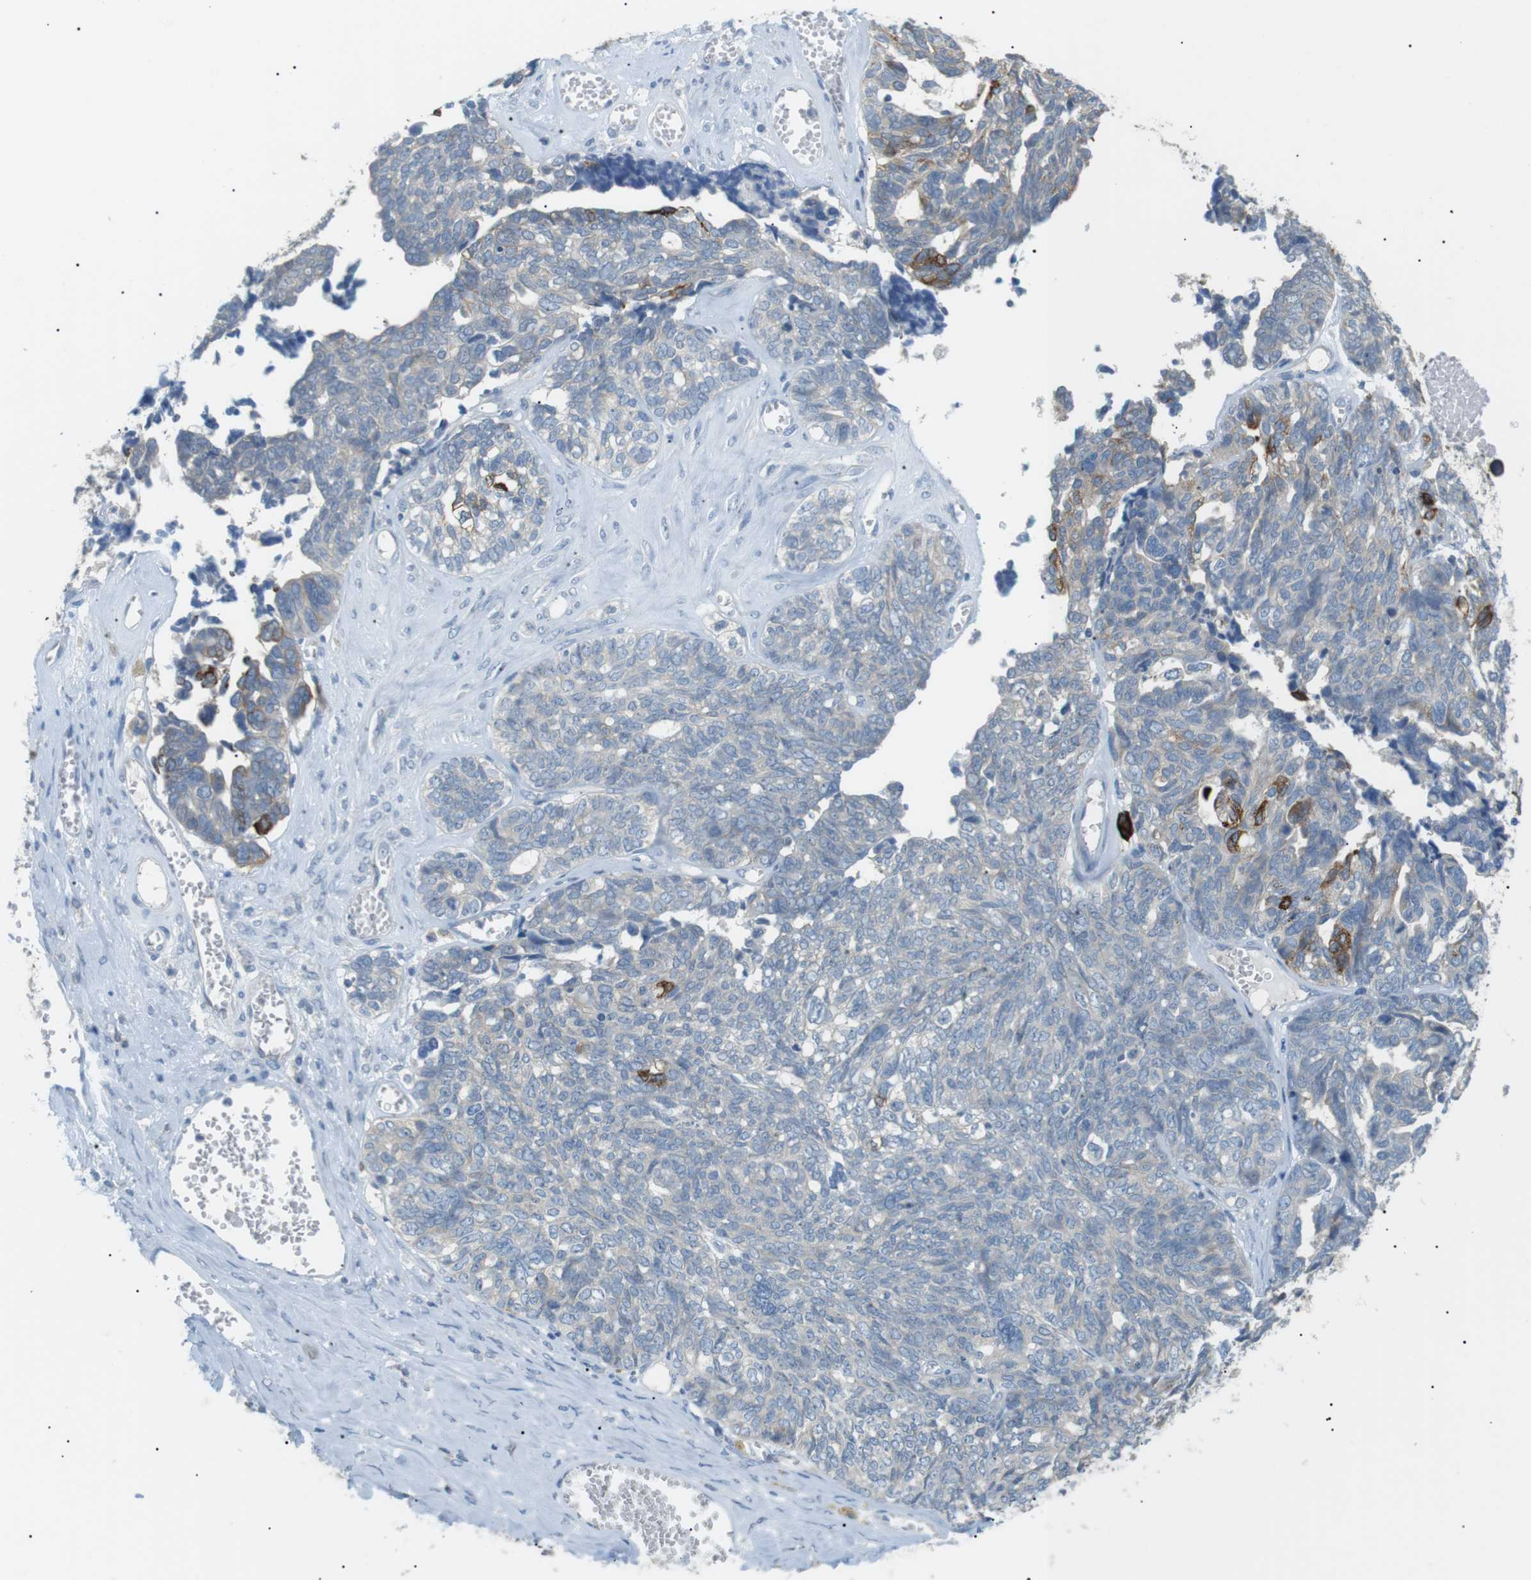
{"staining": {"intensity": "moderate", "quantity": "<25%", "location": "cytoplasmic/membranous"}, "tissue": "ovarian cancer", "cell_type": "Tumor cells", "image_type": "cancer", "snomed": [{"axis": "morphology", "description": "Cystadenocarcinoma, serous, NOS"}, {"axis": "topography", "description": "Ovary"}], "caption": "Human ovarian cancer (serous cystadenocarcinoma) stained with a brown dye reveals moderate cytoplasmic/membranous positive positivity in about <25% of tumor cells.", "gene": "CDH26", "patient": {"sex": "female", "age": 79}}